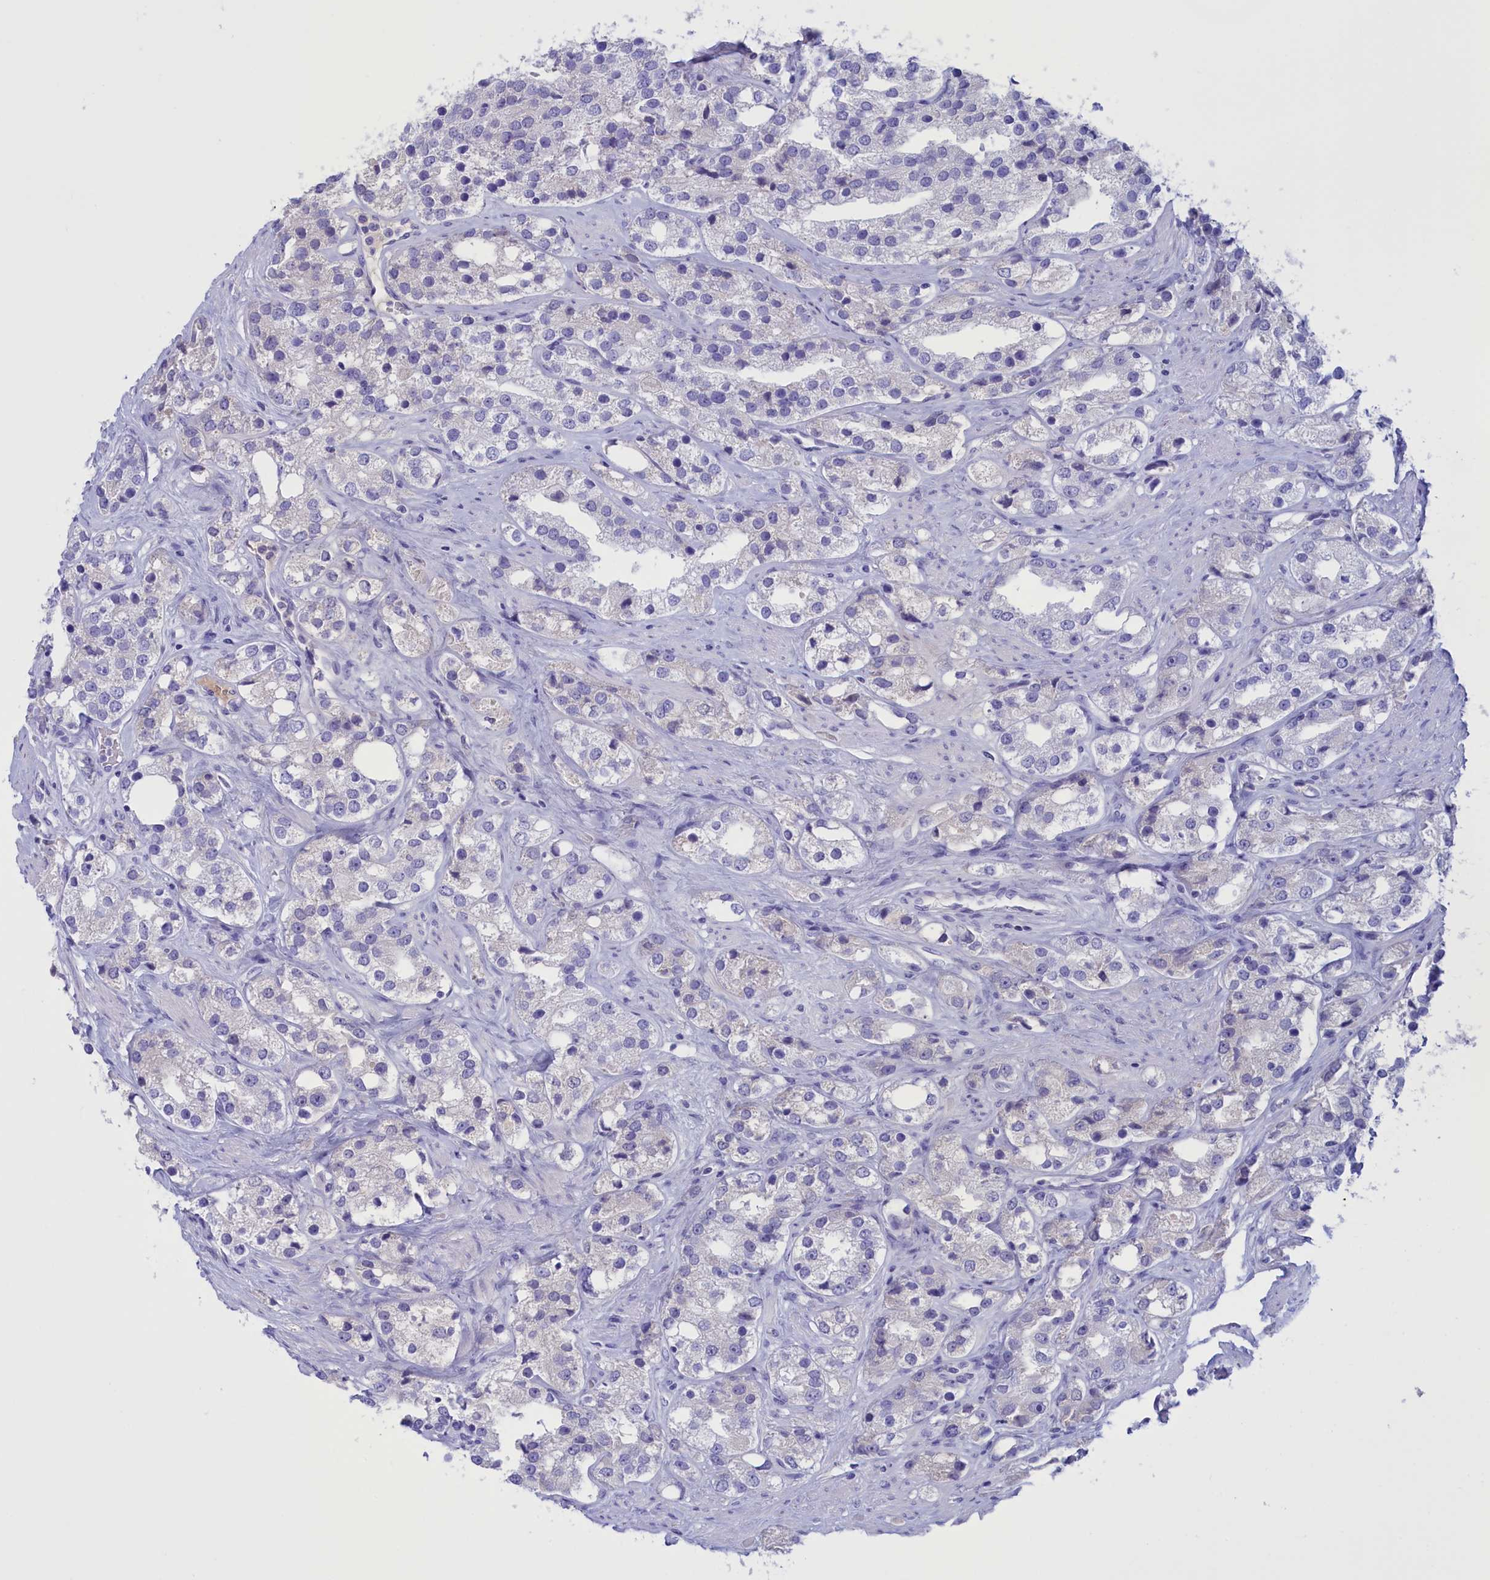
{"staining": {"intensity": "negative", "quantity": "none", "location": "none"}, "tissue": "prostate cancer", "cell_type": "Tumor cells", "image_type": "cancer", "snomed": [{"axis": "morphology", "description": "Adenocarcinoma, NOS"}, {"axis": "topography", "description": "Prostate"}], "caption": "IHC photomicrograph of neoplastic tissue: prostate adenocarcinoma stained with DAB (3,3'-diaminobenzidine) exhibits no significant protein positivity in tumor cells.", "gene": "PROK2", "patient": {"sex": "male", "age": 79}}